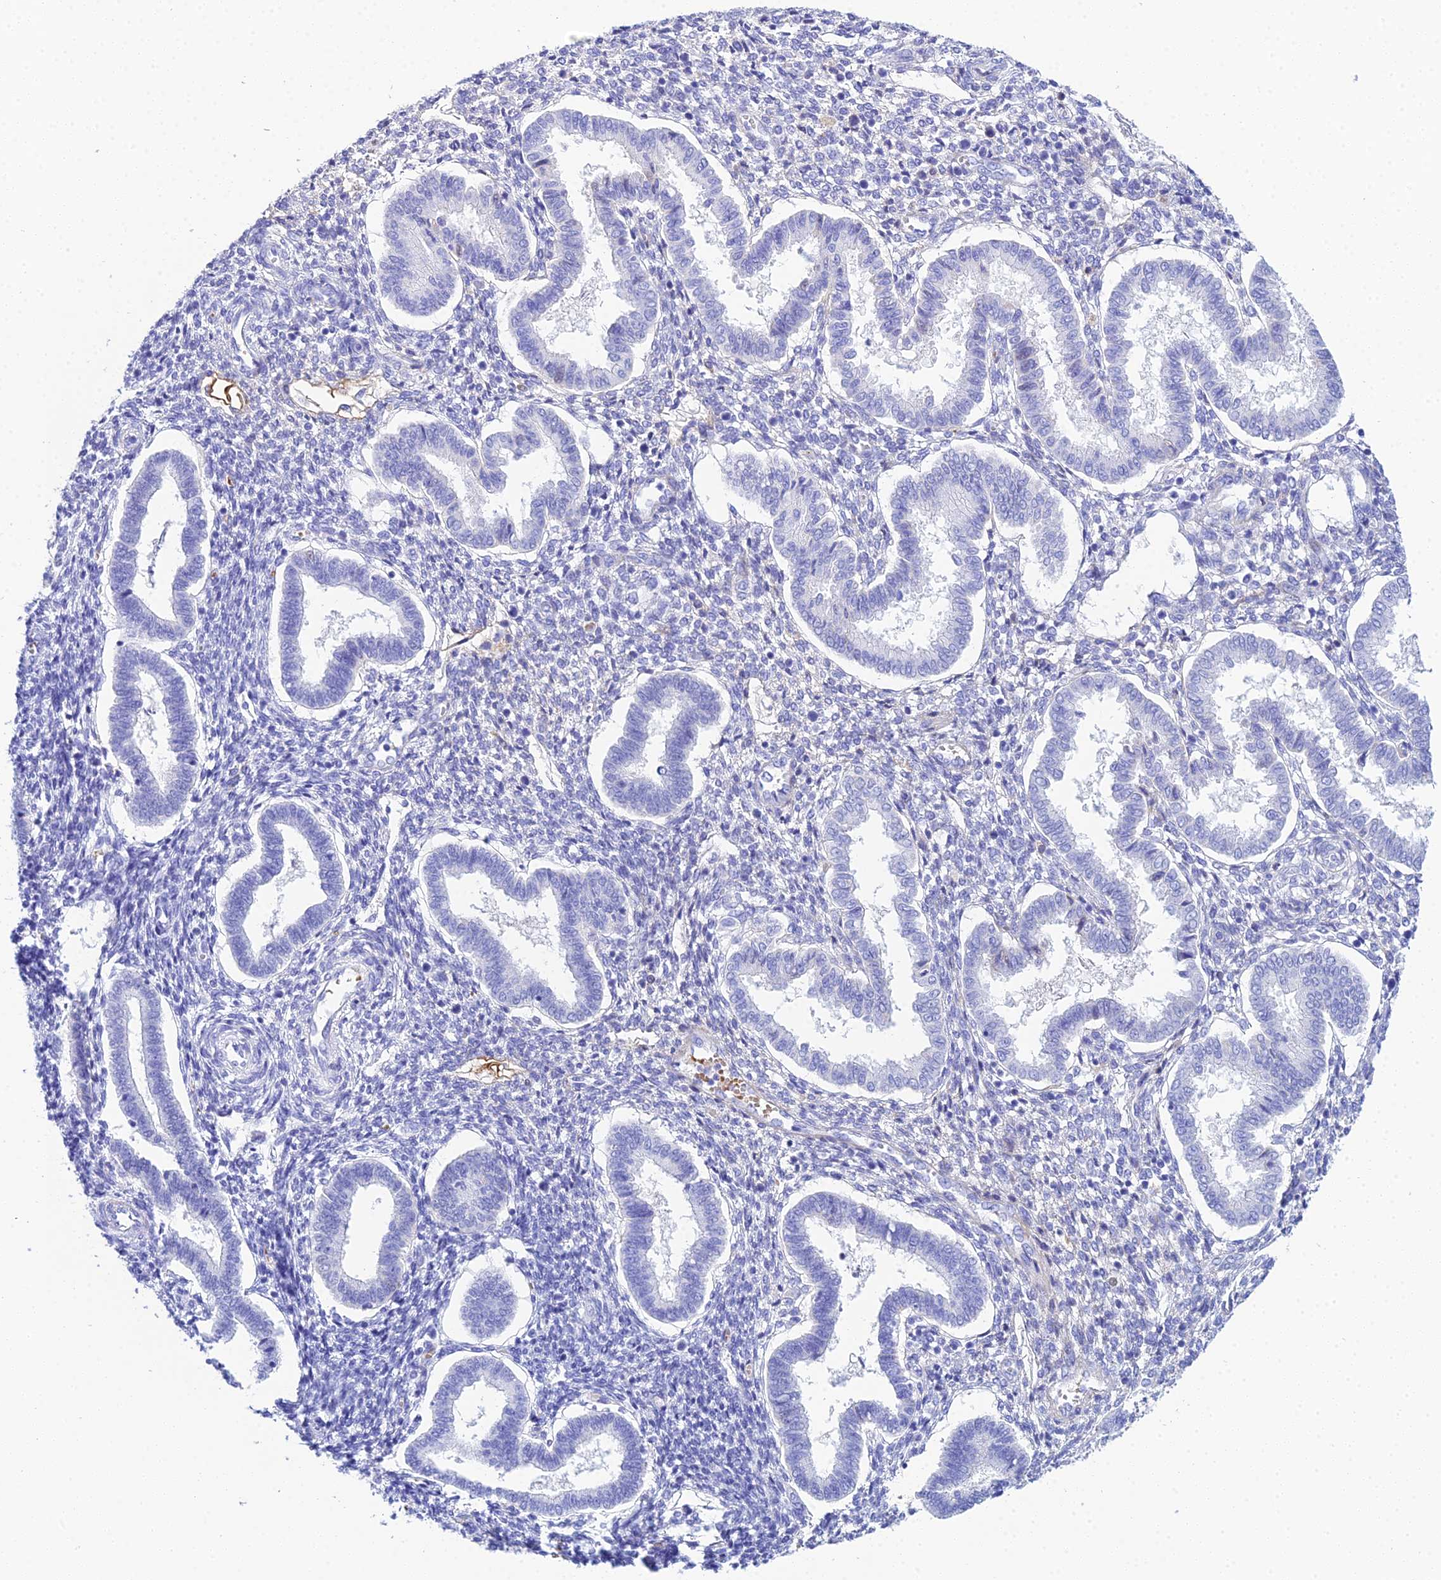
{"staining": {"intensity": "negative", "quantity": "none", "location": "none"}, "tissue": "endometrium", "cell_type": "Cells in endometrial stroma", "image_type": "normal", "snomed": [{"axis": "morphology", "description": "Normal tissue, NOS"}, {"axis": "topography", "description": "Endometrium"}], "caption": "This is an immunohistochemistry (IHC) histopathology image of normal human endometrium. There is no positivity in cells in endometrial stroma.", "gene": "CELA3A", "patient": {"sex": "female", "age": 24}}